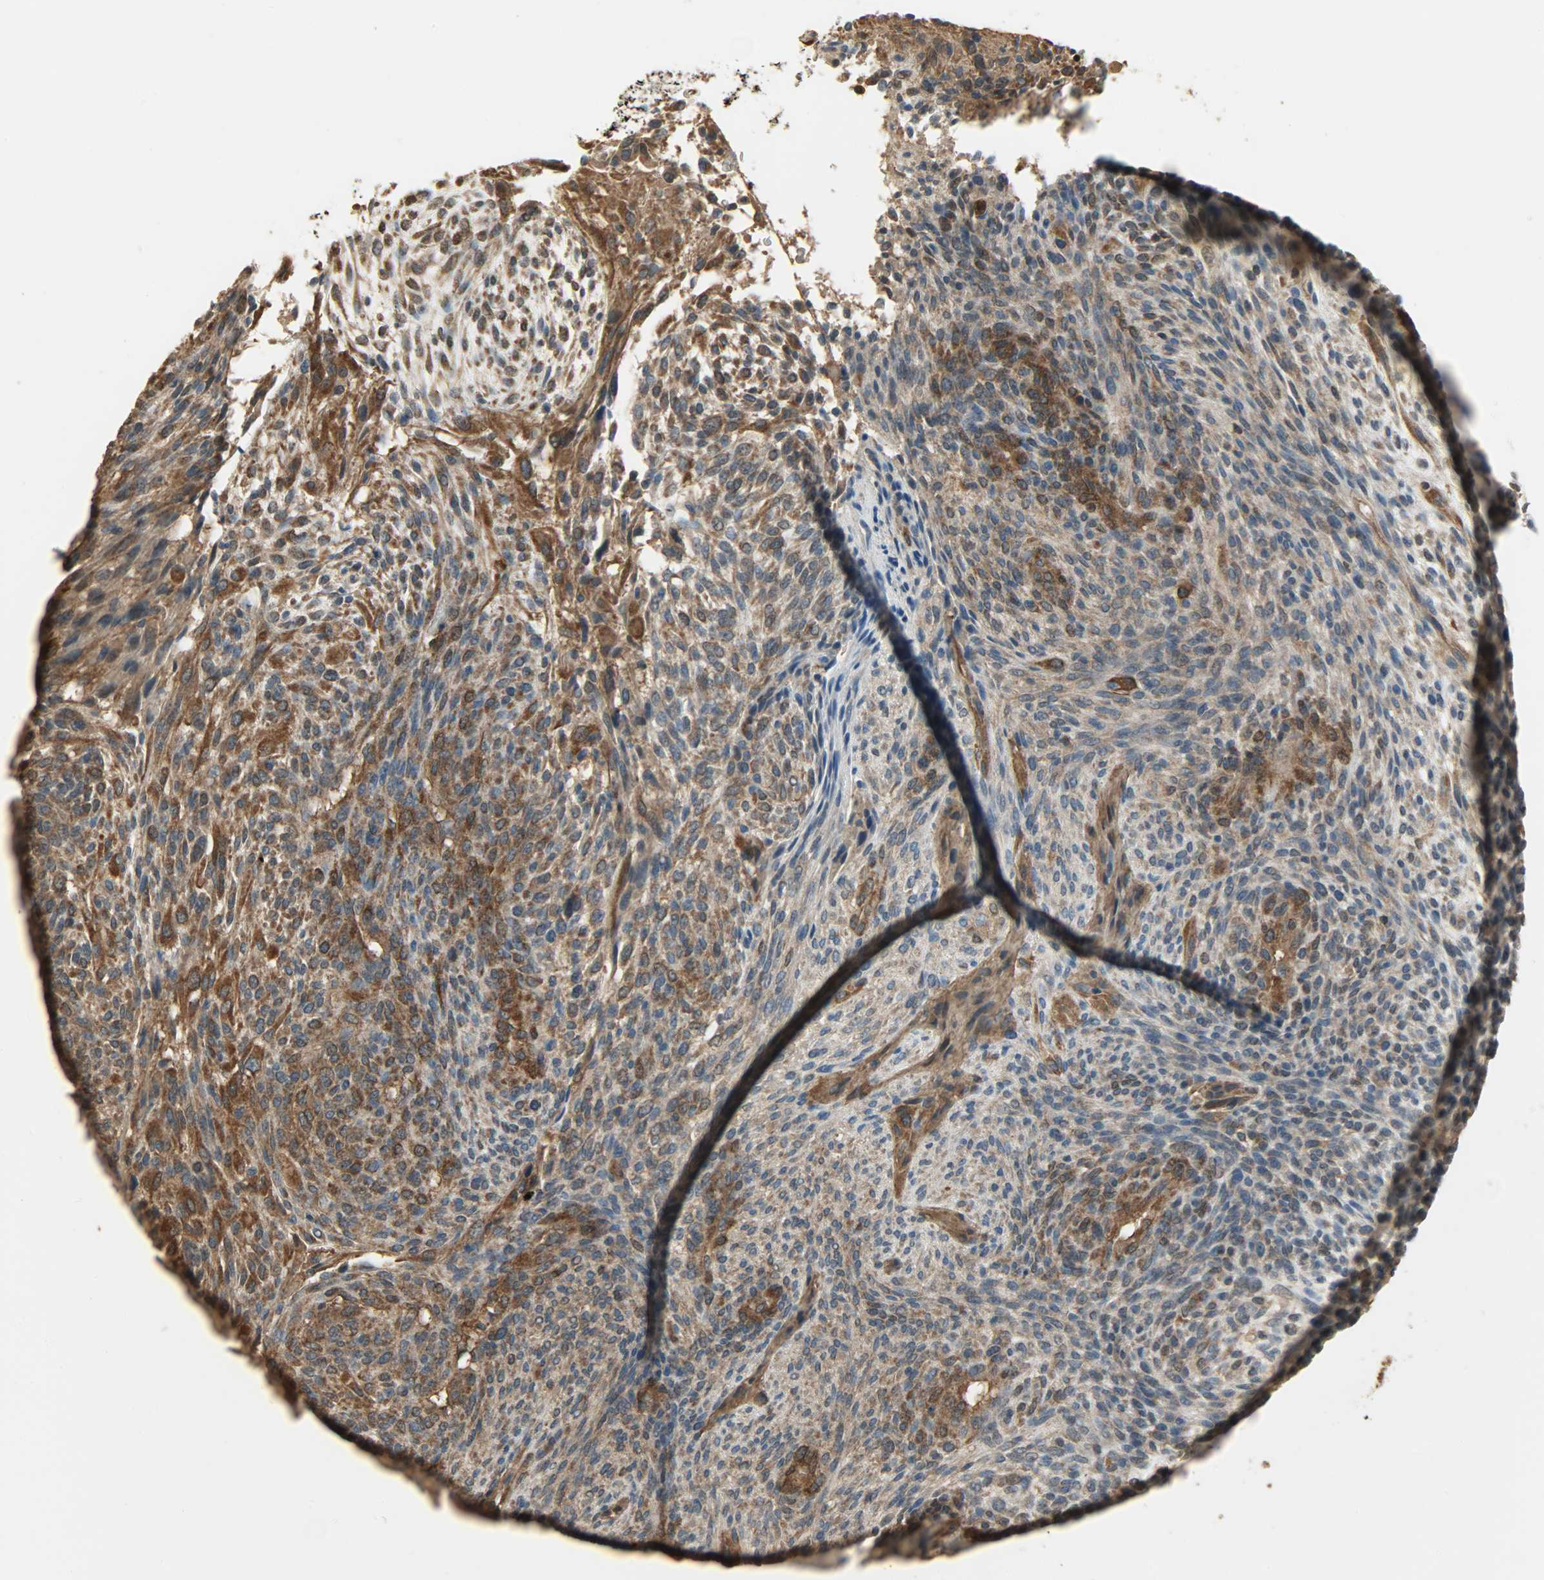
{"staining": {"intensity": "strong", "quantity": ">75%", "location": "cytoplasmic/membranous"}, "tissue": "glioma", "cell_type": "Tumor cells", "image_type": "cancer", "snomed": [{"axis": "morphology", "description": "Glioma, malignant, High grade"}, {"axis": "topography", "description": "Cerebral cortex"}], "caption": "High-grade glioma (malignant) stained with a protein marker reveals strong staining in tumor cells.", "gene": "LDHB", "patient": {"sex": "female", "age": 55}}